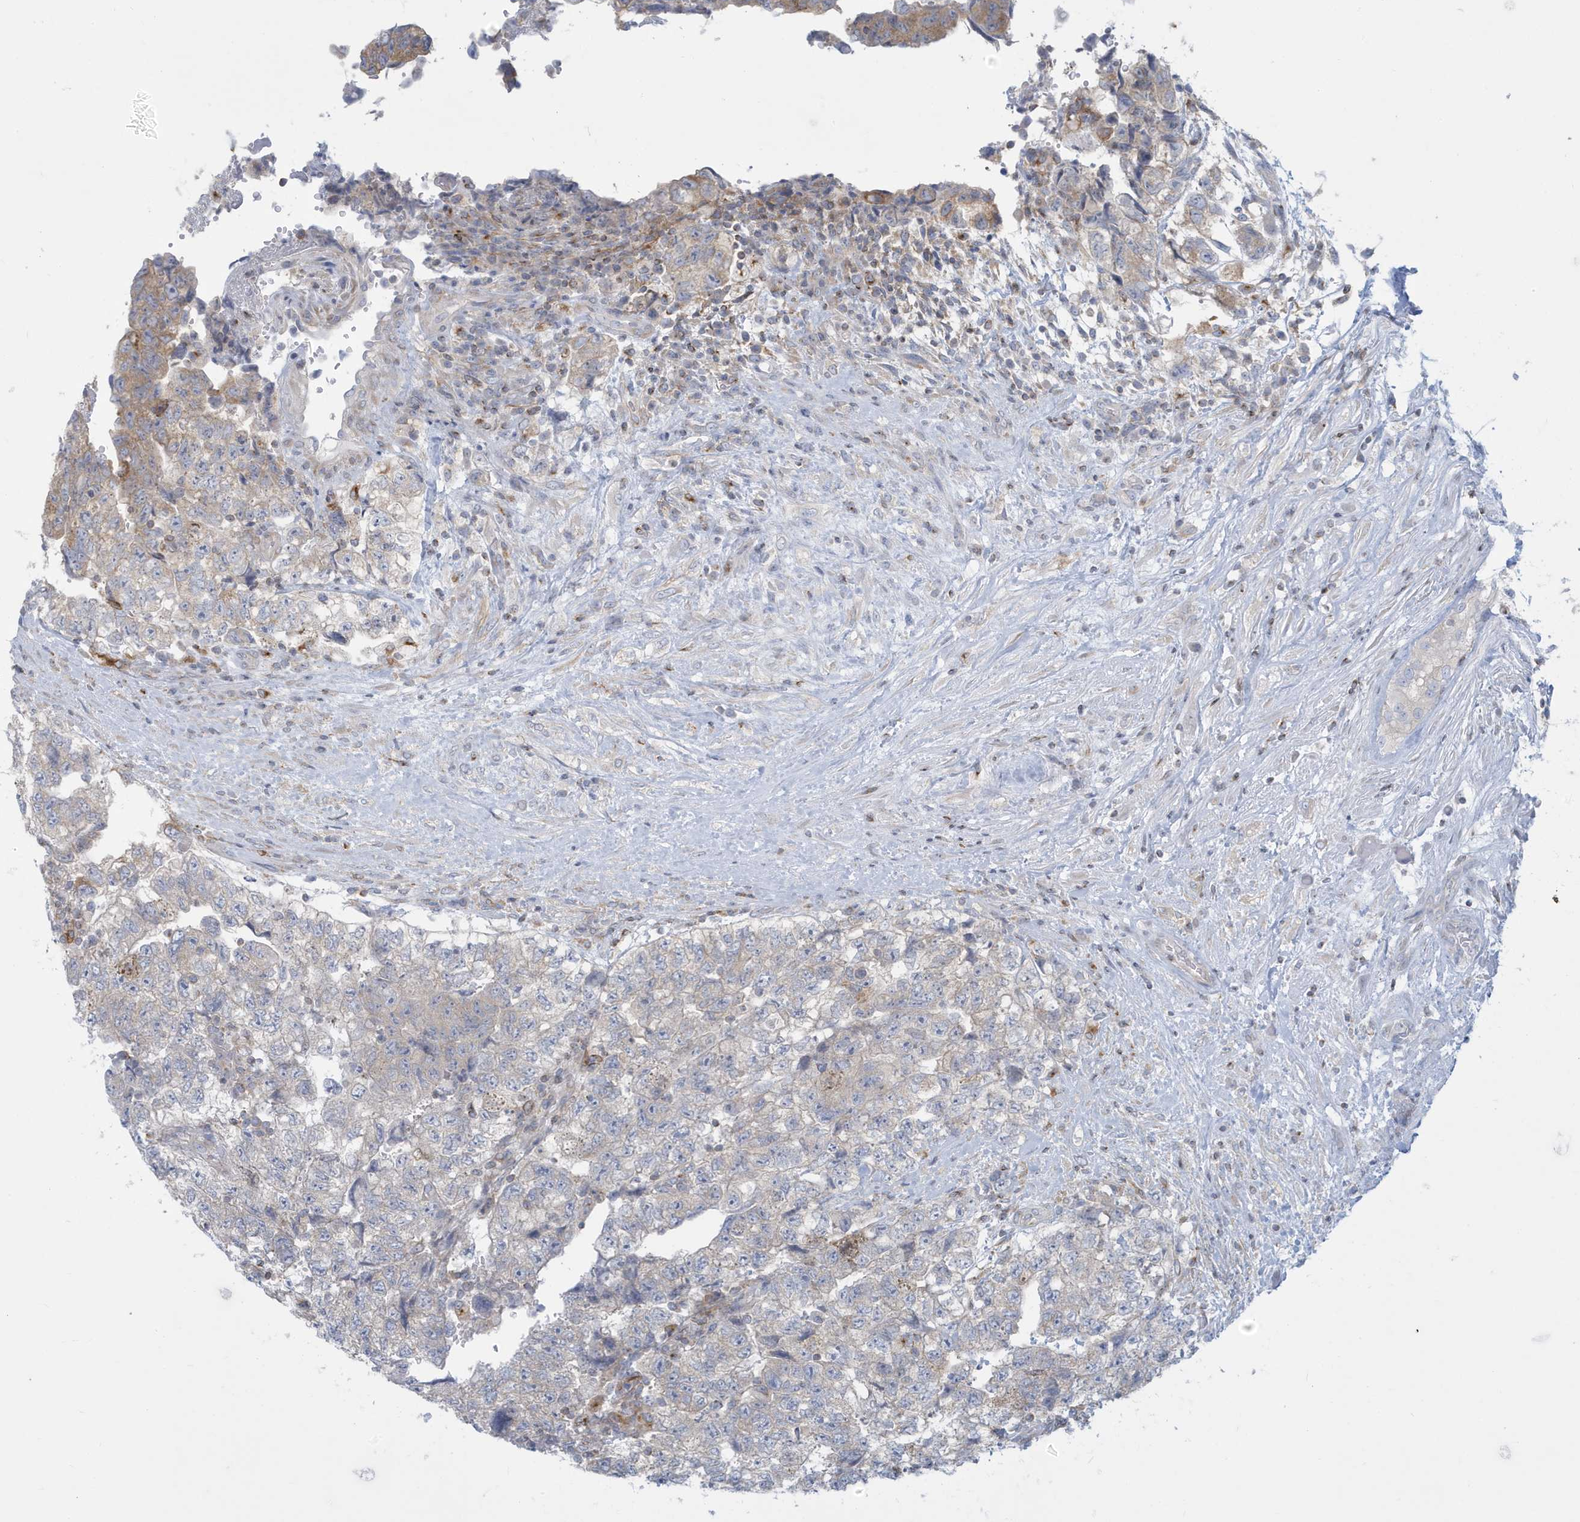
{"staining": {"intensity": "negative", "quantity": "none", "location": "none"}, "tissue": "testis cancer", "cell_type": "Tumor cells", "image_type": "cancer", "snomed": [{"axis": "morphology", "description": "Carcinoma, Embryonal, NOS"}, {"axis": "topography", "description": "Testis"}], "caption": "DAB (3,3'-diaminobenzidine) immunohistochemical staining of human testis cancer (embryonal carcinoma) displays no significant staining in tumor cells.", "gene": "SLAMF9", "patient": {"sex": "male", "age": 36}}